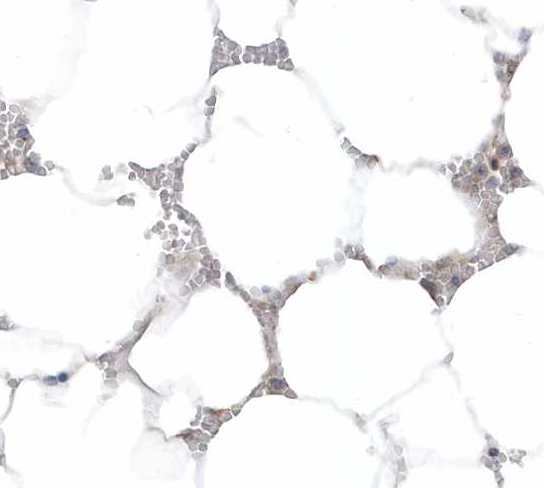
{"staining": {"intensity": "weak", "quantity": "<25%", "location": "cytoplasmic/membranous"}, "tissue": "bone marrow", "cell_type": "Hematopoietic cells", "image_type": "normal", "snomed": [{"axis": "morphology", "description": "Normal tissue, NOS"}, {"axis": "topography", "description": "Bone marrow"}], "caption": "Immunohistochemical staining of benign bone marrow displays no significant expression in hematopoietic cells. Nuclei are stained in blue.", "gene": "CACNB2", "patient": {"sex": "male", "age": 70}}